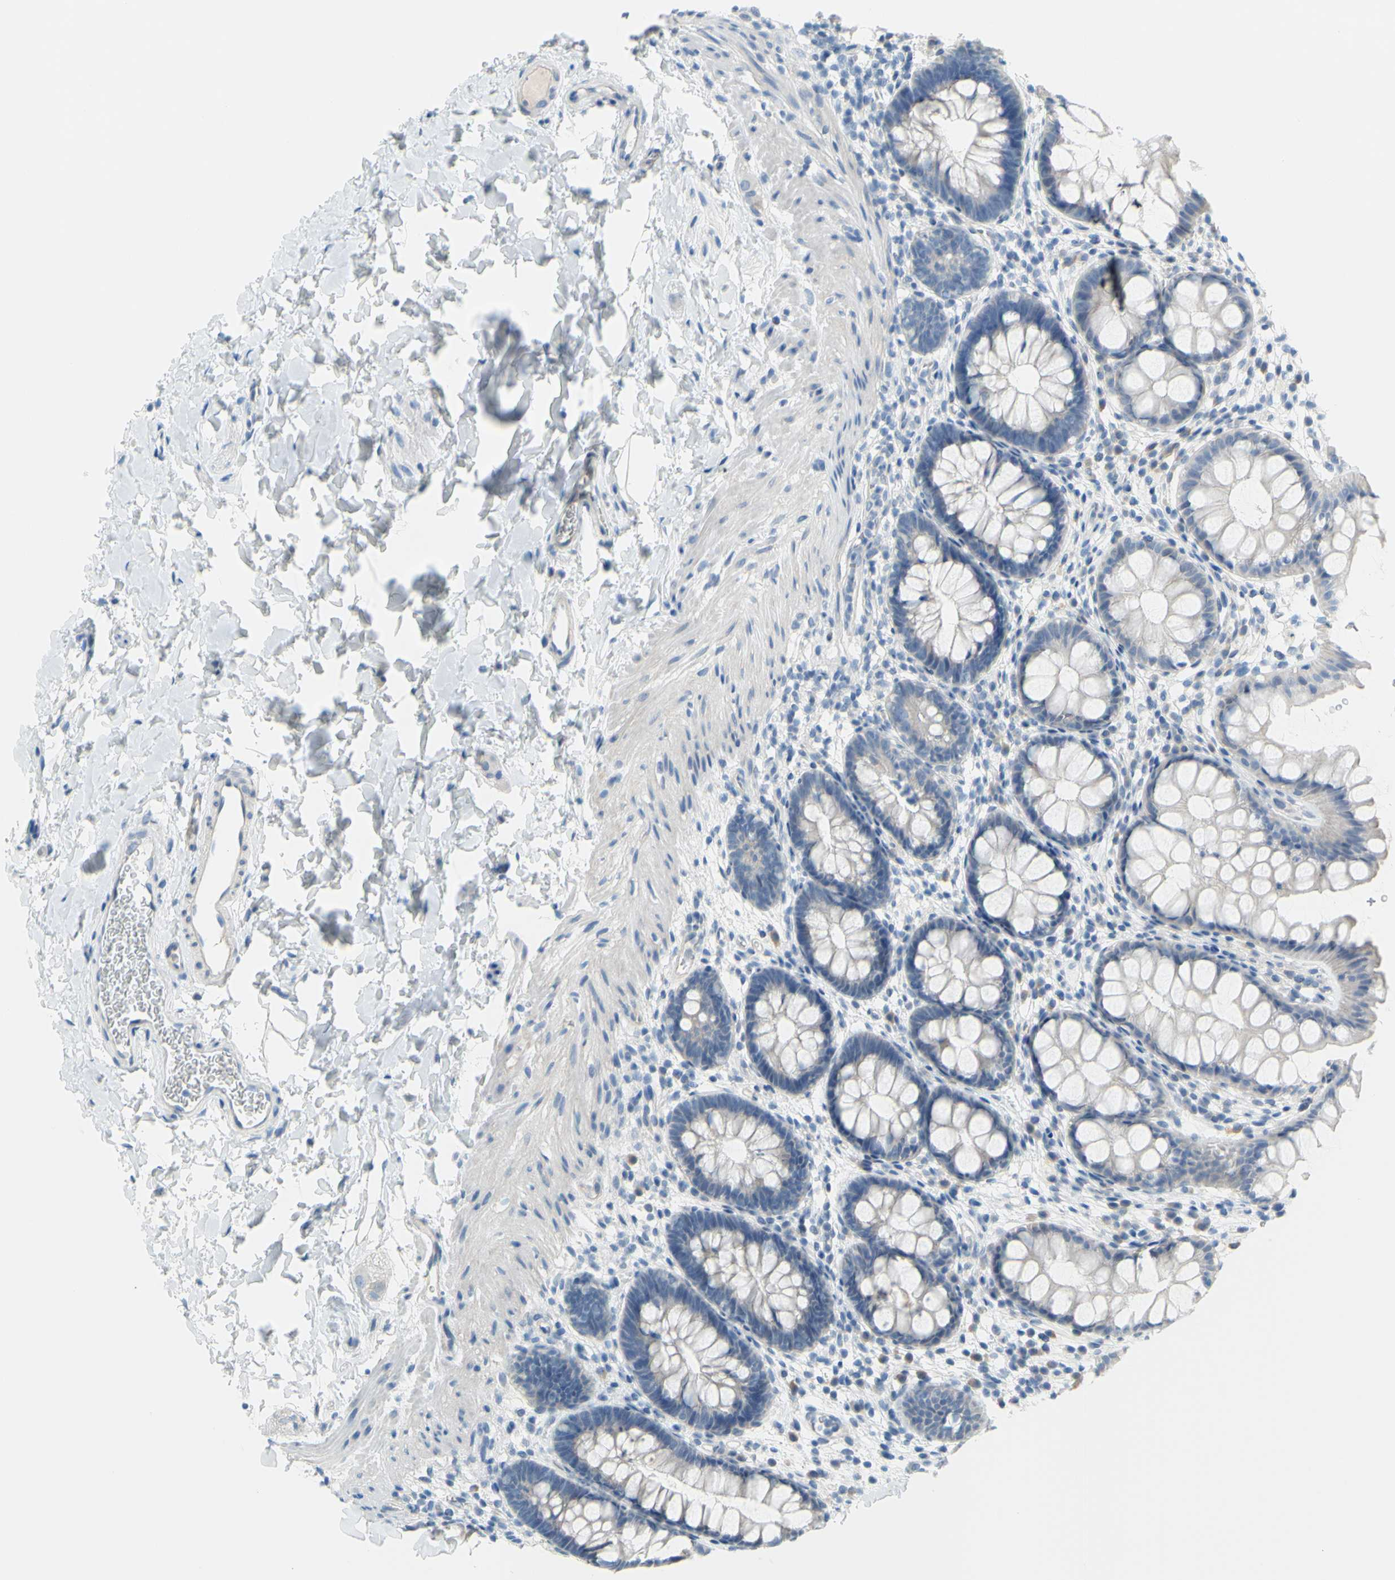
{"staining": {"intensity": "negative", "quantity": "none", "location": "none"}, "tissue": "rectum", "cell_type": "Glandular cells", "image_type": "normal", "snomed": [{"axis": "morphology", "description": "Normal tissue, NOS"}, {"axis": "topography", "description": "Rectum"}], "caption": "This is an immunohistochemistry photomicrograph of normal human rectum. There is no staining in glandular cells.", "gene": "SLC1A2", "patient": {"sex": "female", "age": 24}}